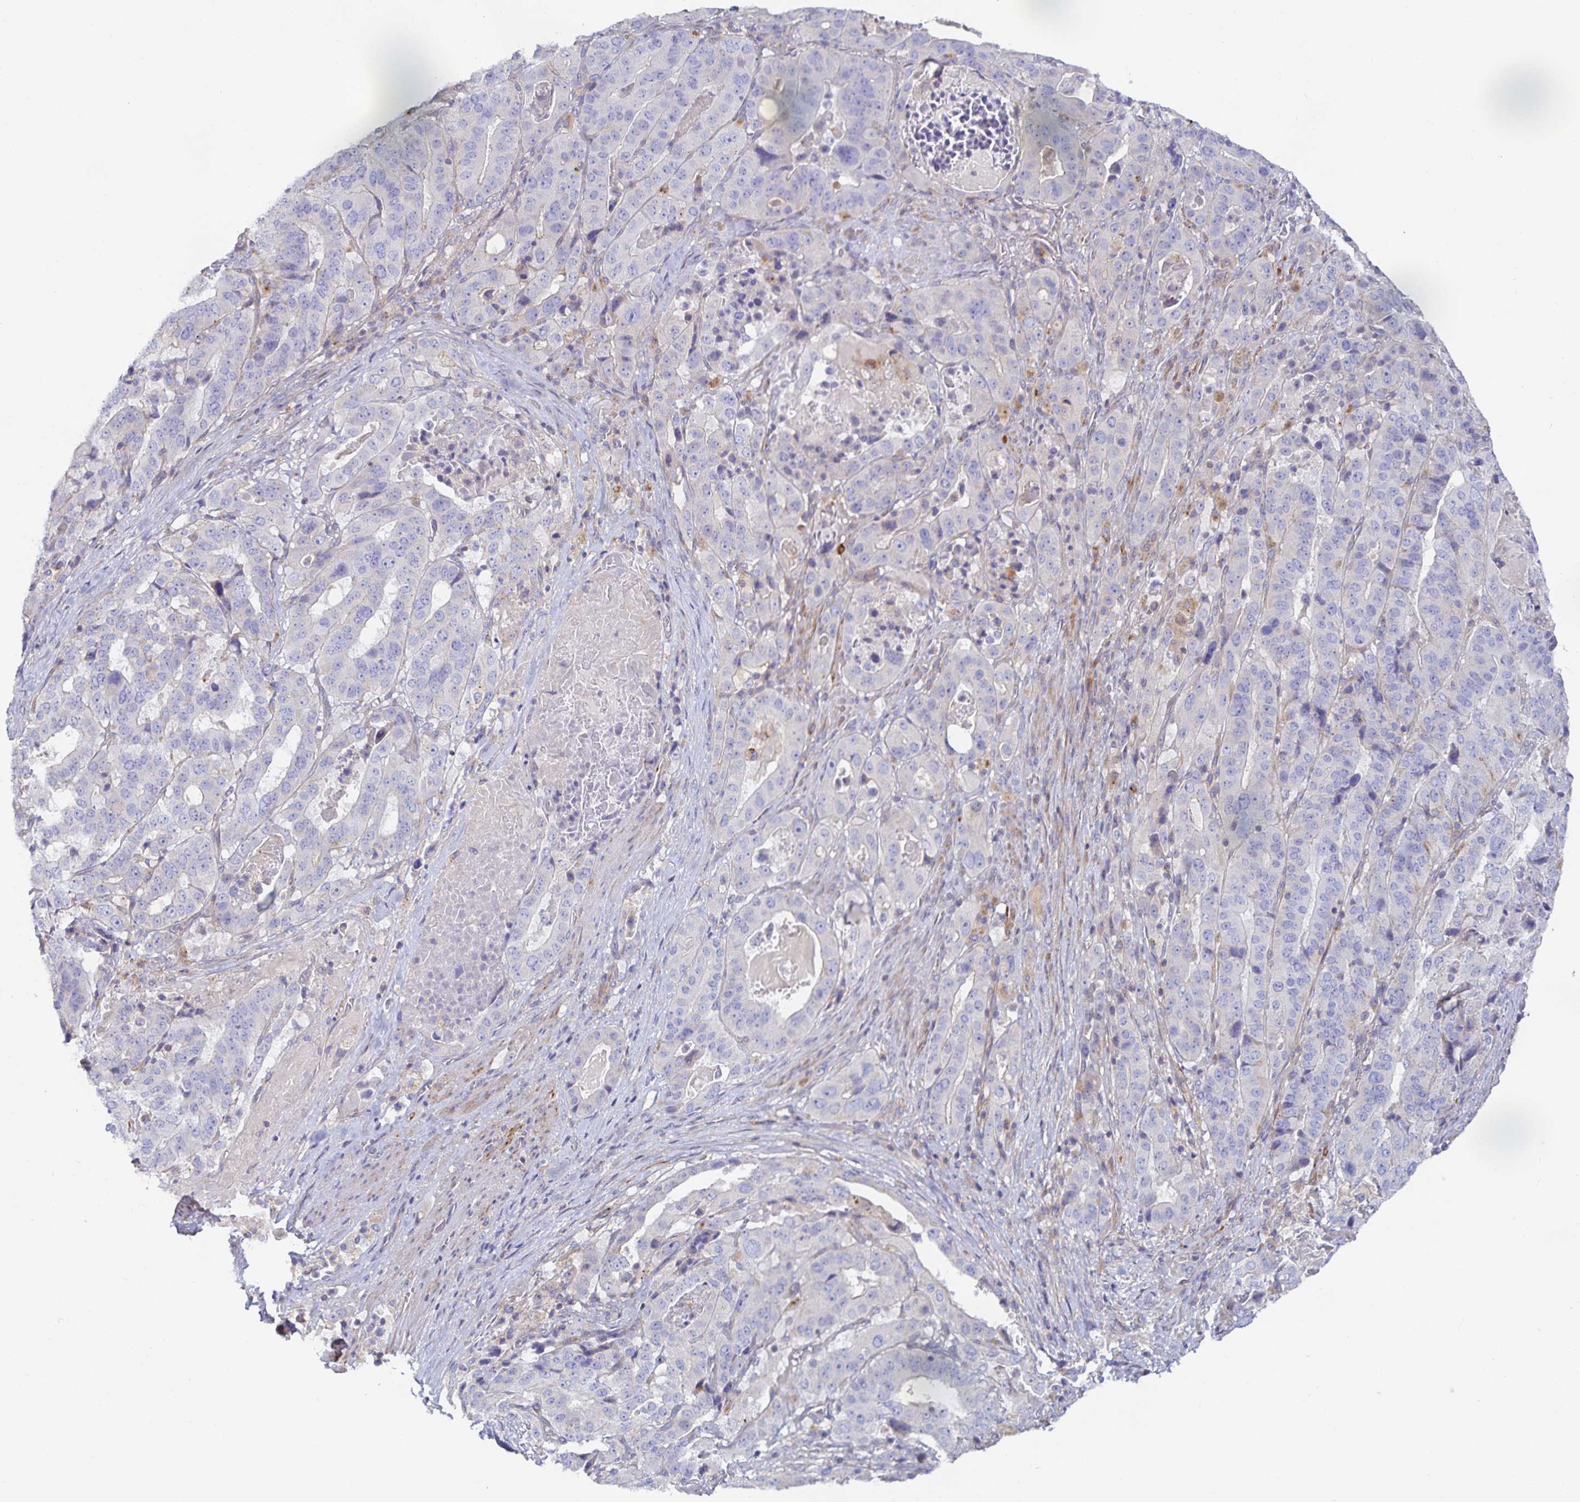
{"staining": {"intensity": "negative", "quantity": "none", "location": "none"}, "tissue": "stomach cancer", "cell_type": "Tumor cells", "image_type": "cancer", "snomed": [{"axis": "morphology", "description": "Adenocarcinoma, NOS"}, {"axis": "topography", "description": "Stomach"}], "caption": "A micrograph of stomach cancer stained for a protein demonstrates no brown staining in tumor cells.", "gene": "METTL22", "patient": {"sex": "male", "age": 48}}